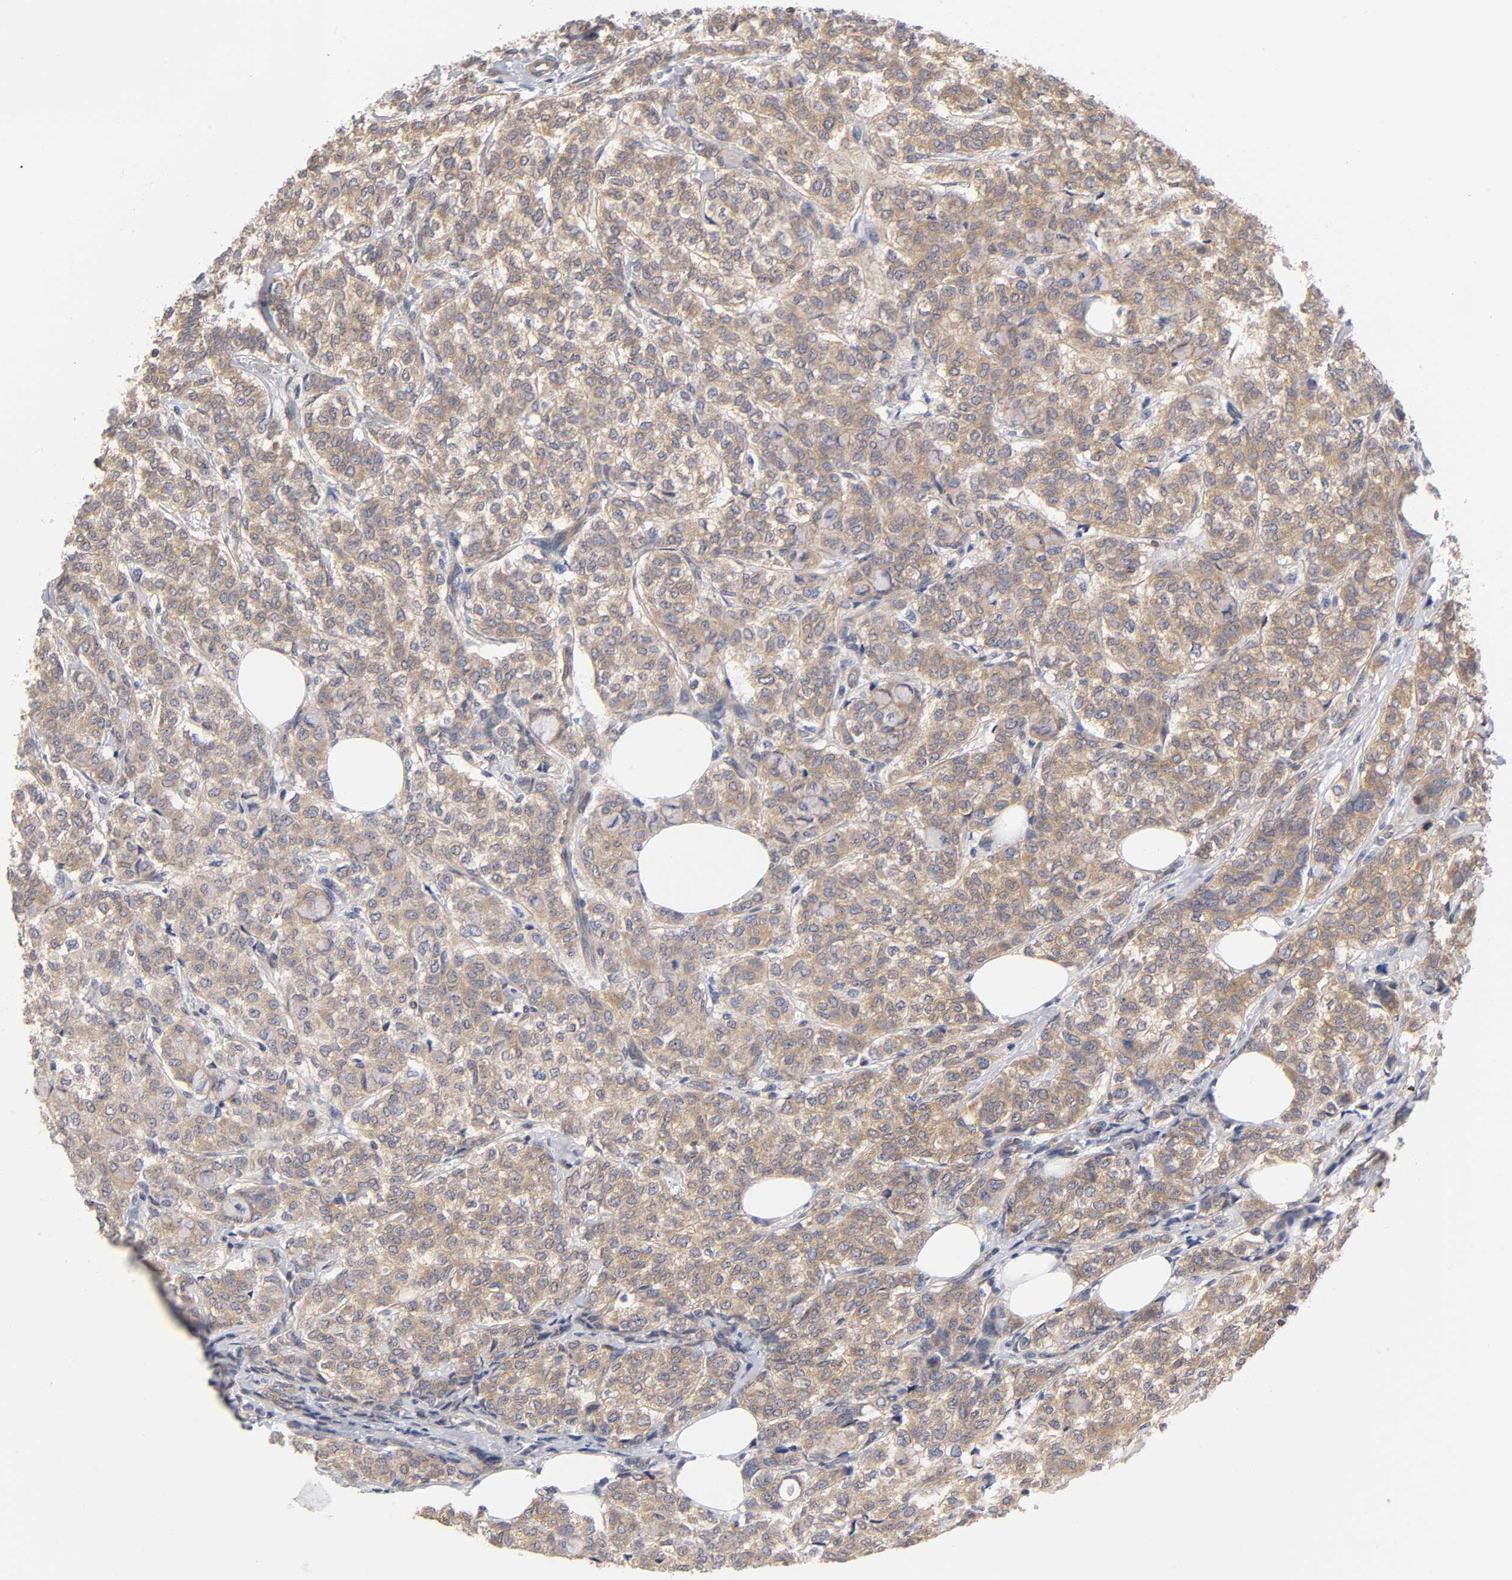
{"staining": {"intensity": "weak", "quantity": ">75%", "location": "cytoplasmic/membranous"}, "tissue": "breast cancer", "cell_type": "Tumor cells", "image_type": "cancer", "snomed": [{"axis": "morphology", "description": "Lobular carcinoma"}, {"axis": "topography", "description": "Breast"}], "caption": "A high-resolution photomicrograph shows IHC staining of breast cancer (lobular carcinoma), which displays weak cytoplasmic/membranous expression in approximately >75% of tumor cells.", "gene": "STRN3", "patient": {"sex": "female", "age": 60}}